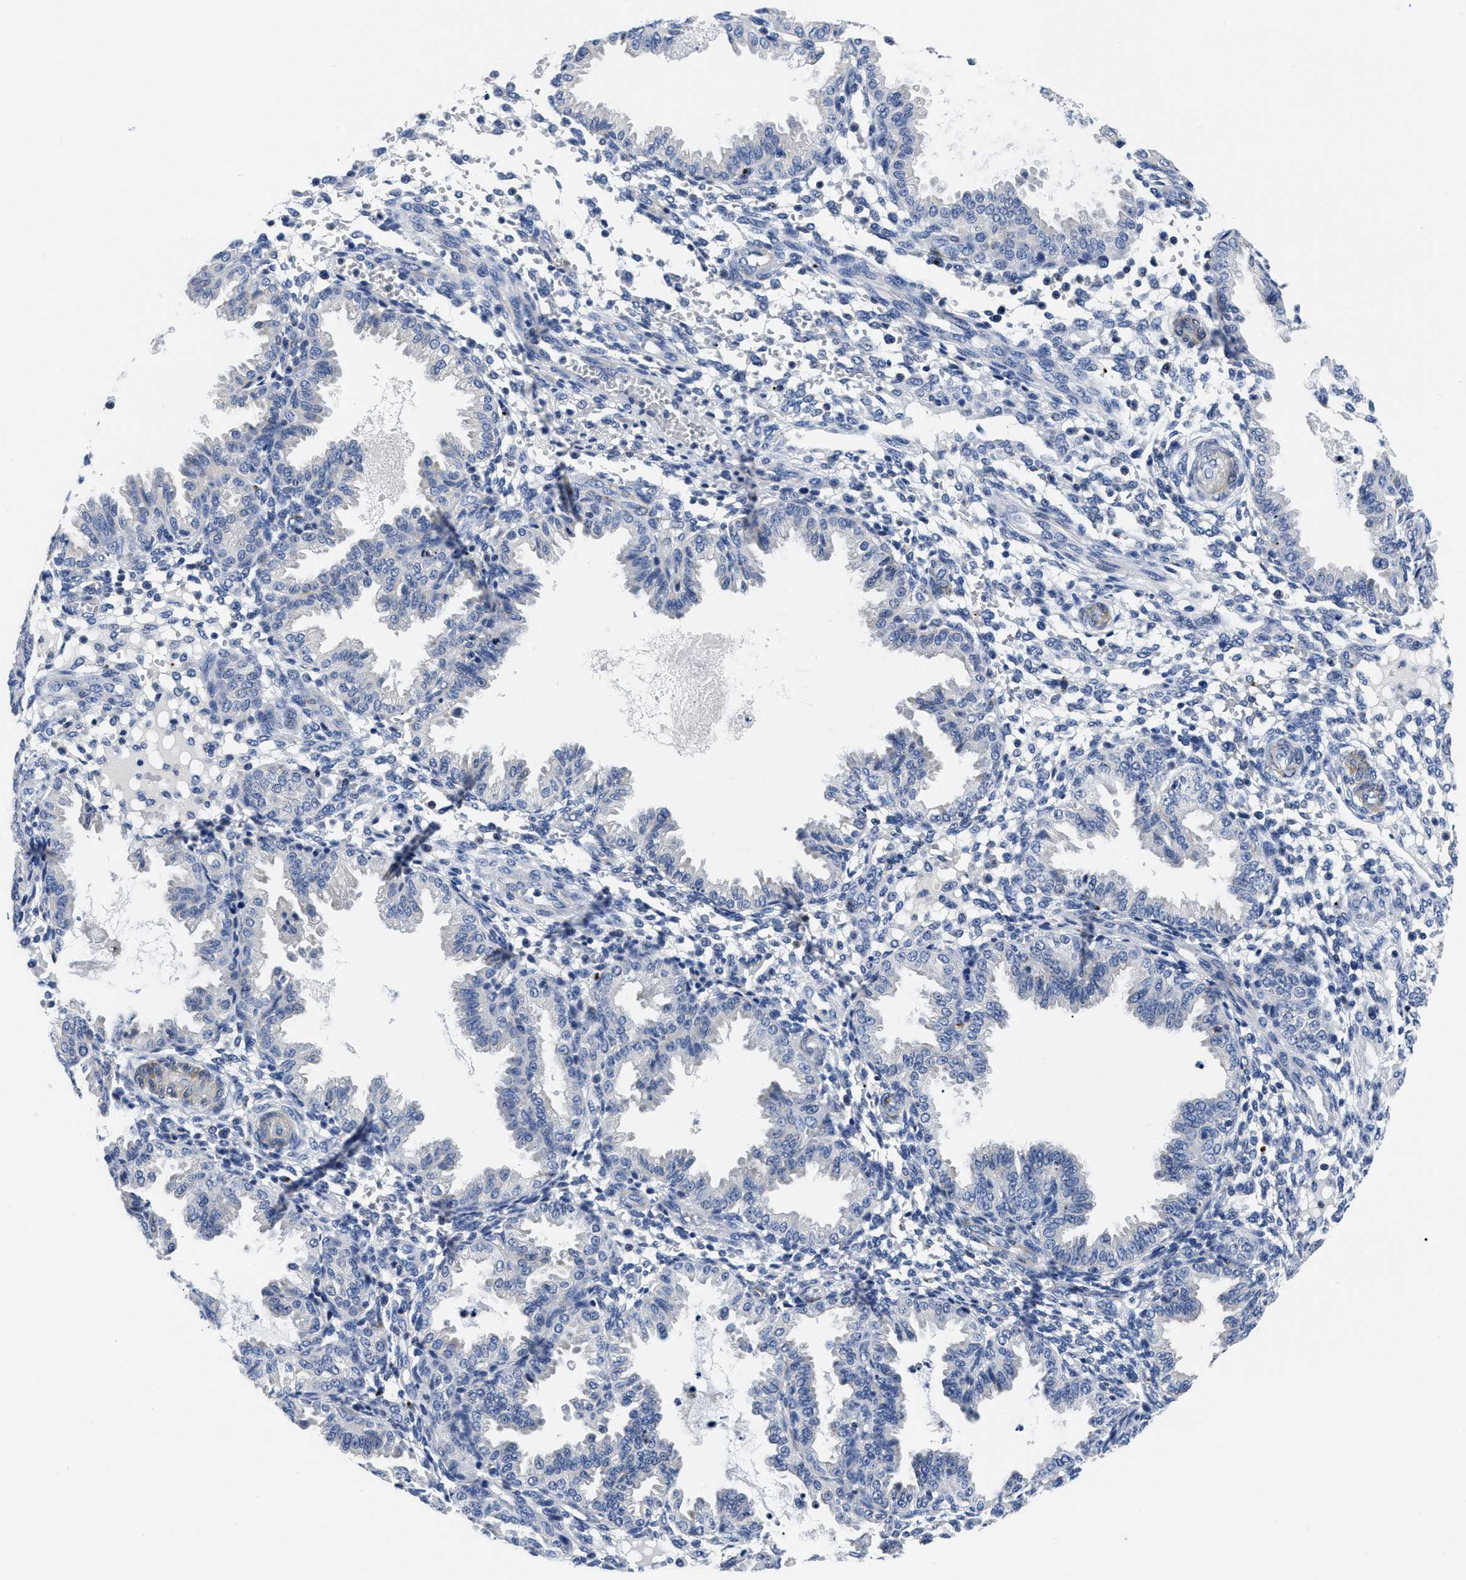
{"staining": {"intensity": "negative", "quantity": "none", "location": "none"}, "tissue": "endometrium", "cell_type": "Cells in endometrial stroma", "image_type": "normal", "snomed": [{"axis": "morphology", "description": "Normal tissue, NOS"}, {"axis": "topography", "description": "Endometrium"}], "caption": "Histopathology image shows no significant protein expression in cells in endometrial stroma of unremarkable endometrium. The staining is performed using DAB (3,3'-diaminobenzidine) brown chromogen with nuclei counter-stained in using hematoxylin.", "gene": "SLC35F1", "patient": {"sex": "female", "age": 33}}